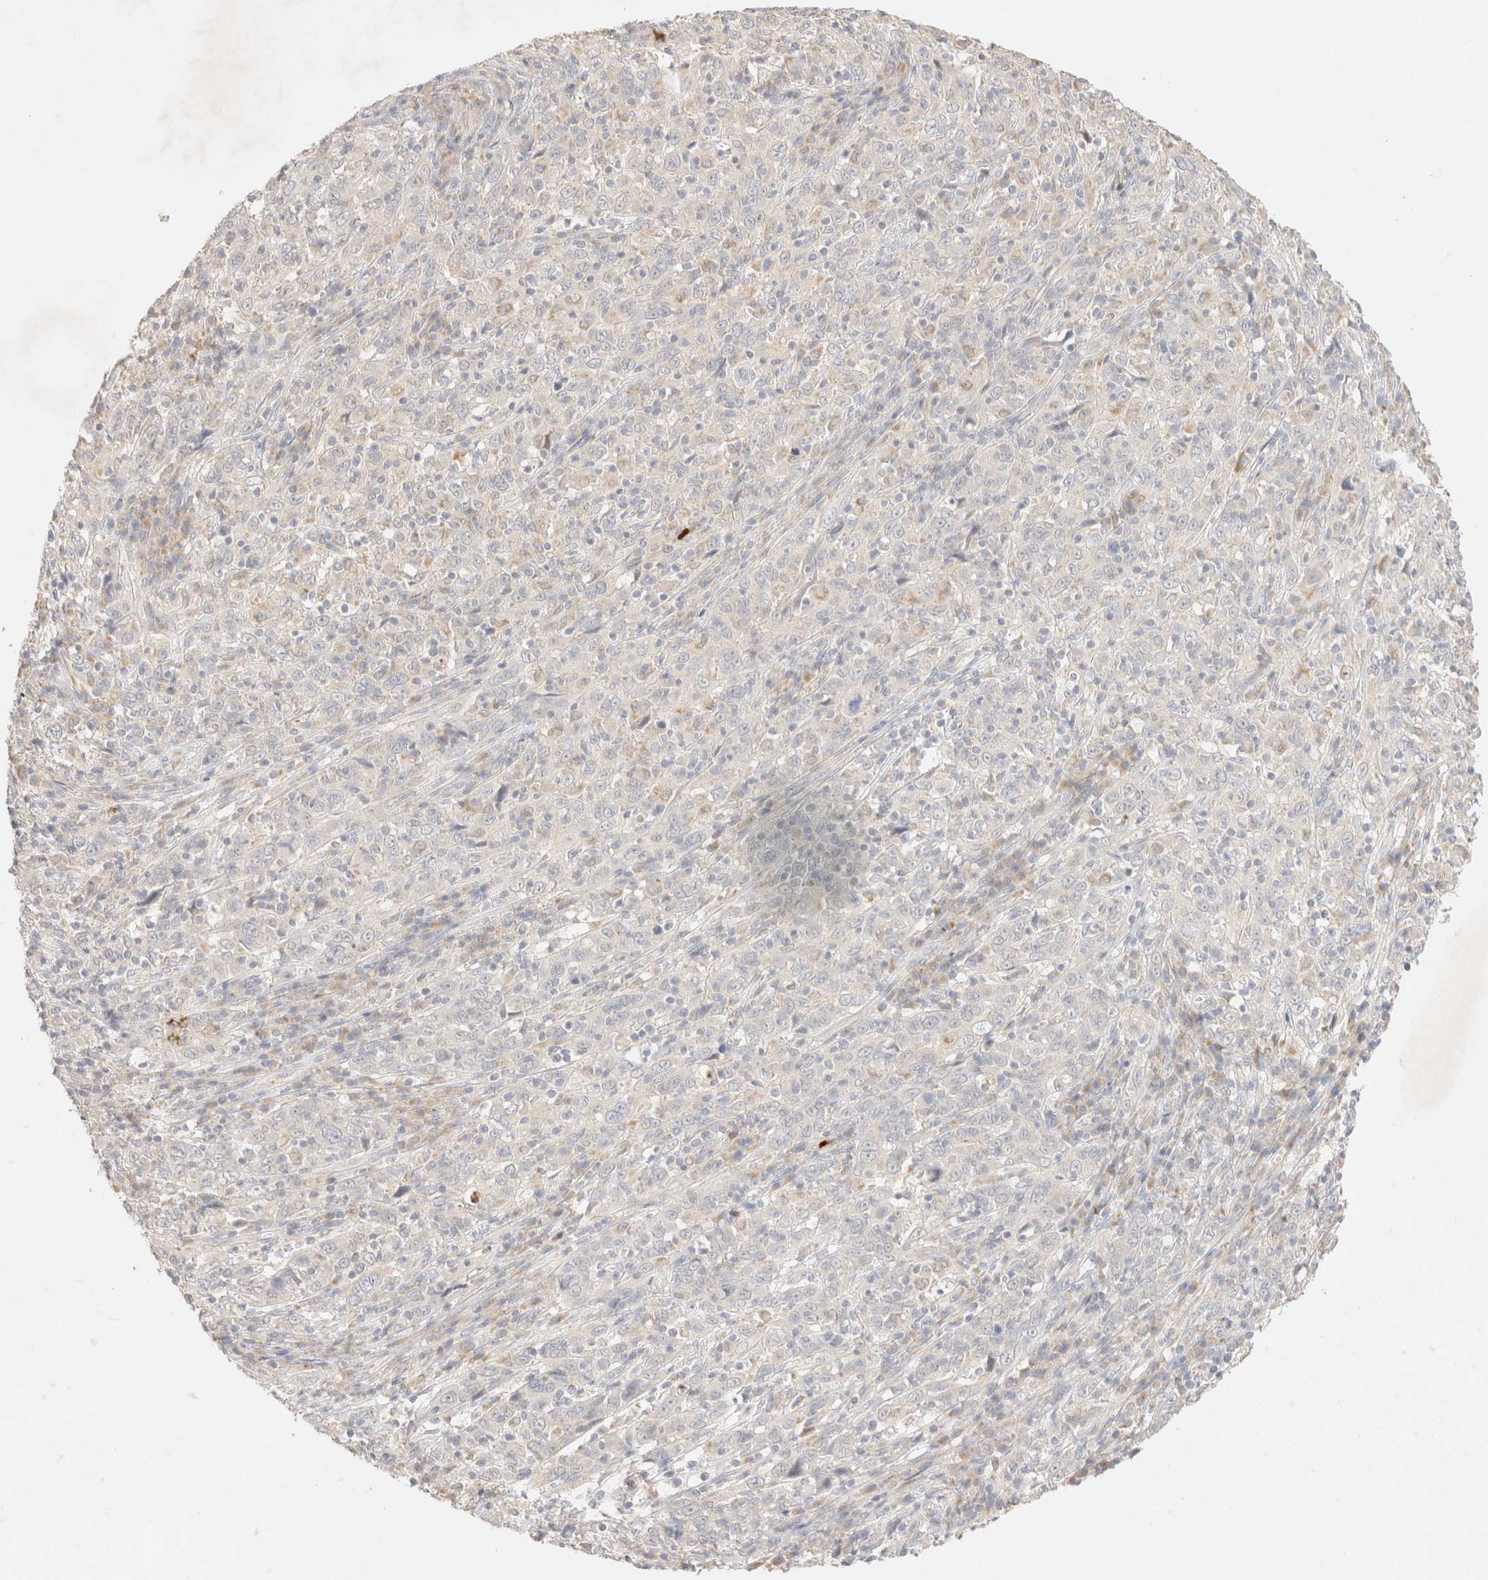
{"staining": {"intensity": "negative", "quantity": "none", "location": "none"}, "tissue": "cervical cancer", "cell_type": "Tumor cells", "image_type": "cancer", "snomed": [{"axis": "morphology", "description": "Squamous cell carcinoma, NOS"}, {"axis": "topography", "description": "Cervix"}], "caption": "Tumor cells are negative for protein expression in human squamous cell carcinoma (cervical).", "gene": "SNTB1", "patient": {"sex": "female", "age": 46}}